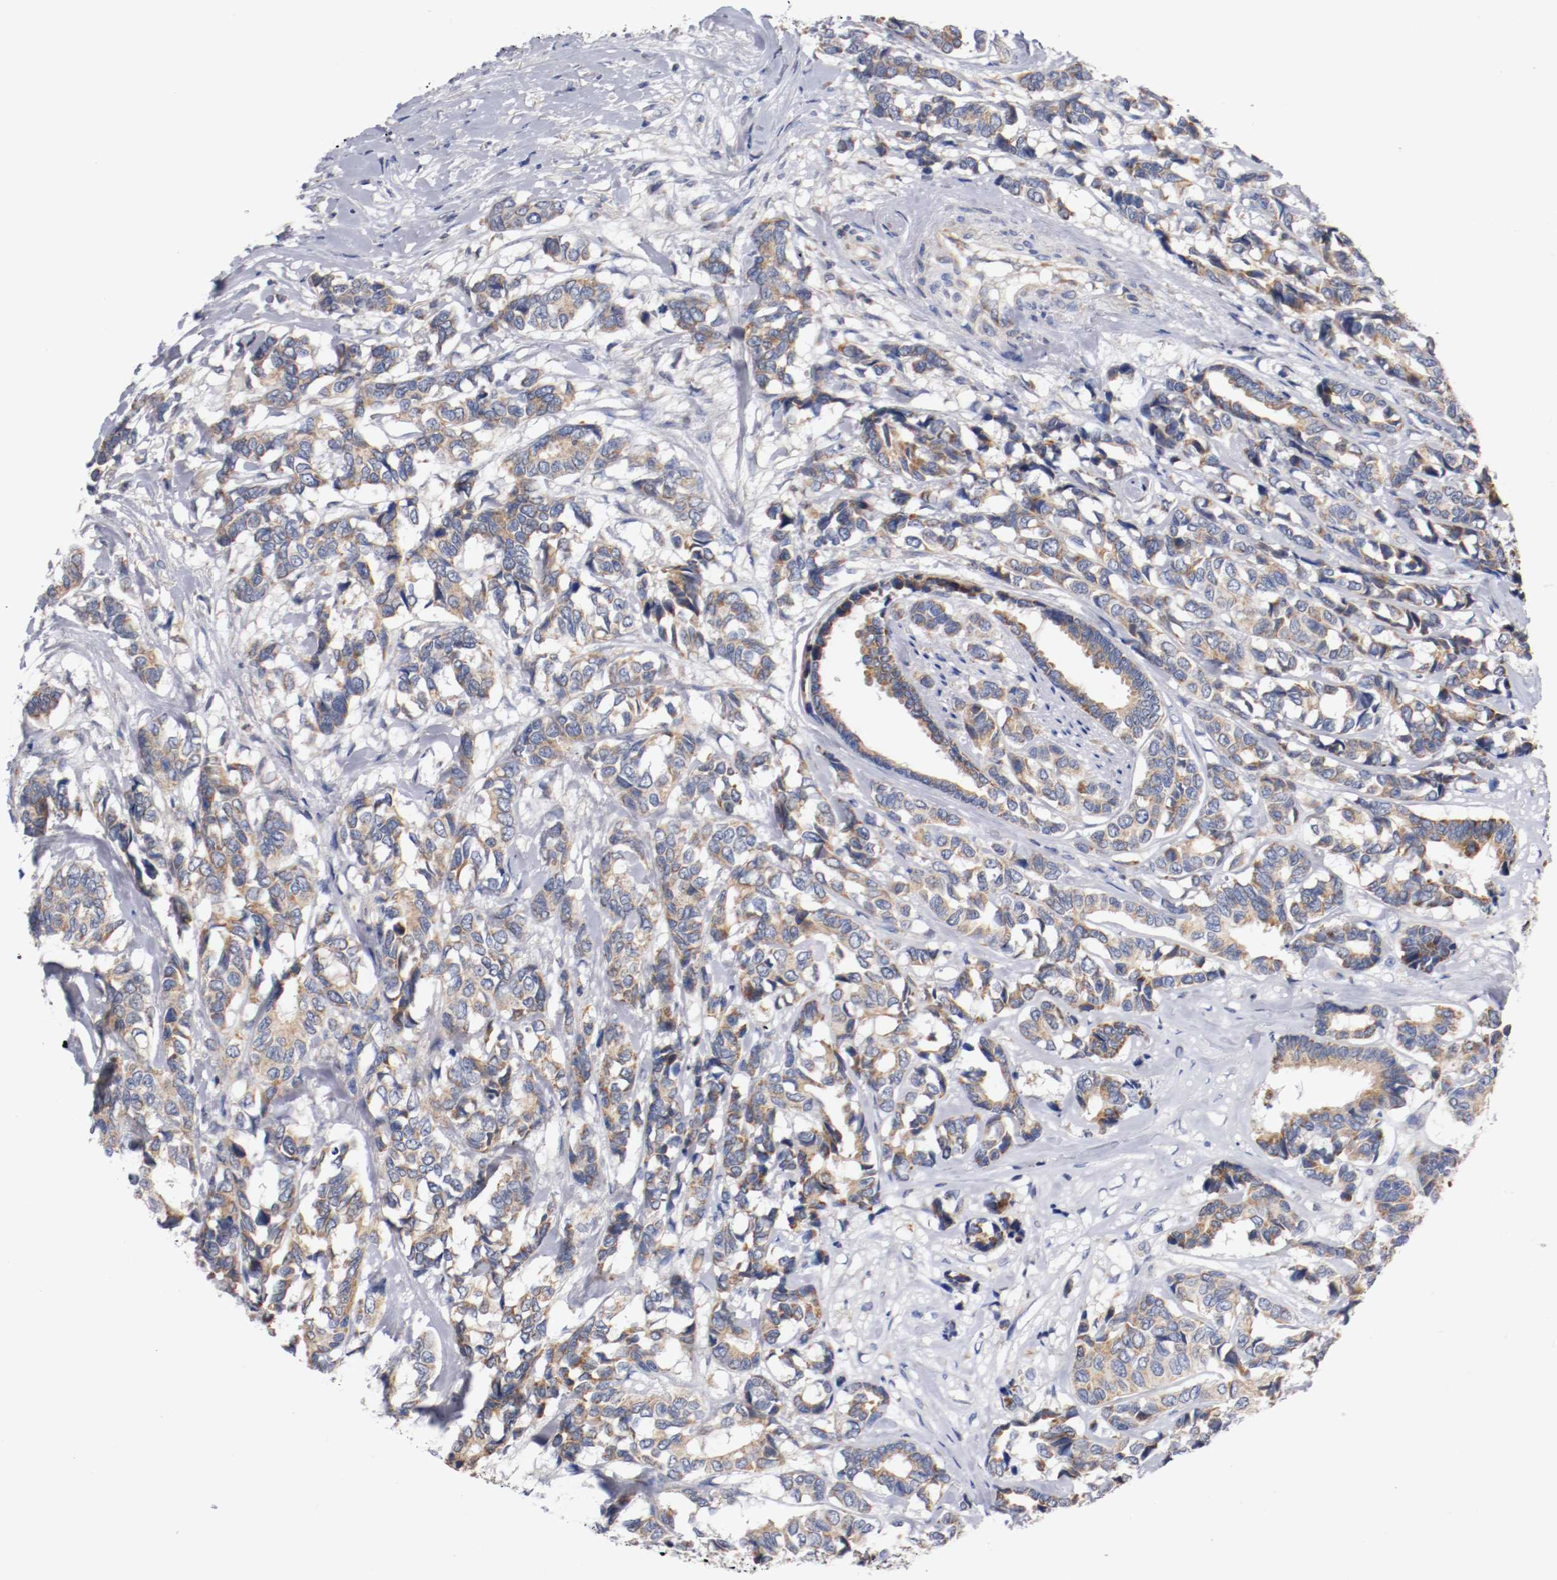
{"staining": {"intensity": "weak", "quantity": "25%-75%", "location": "cytoplasmic/membranous"}, "tissue": "breast cancer", "cell_type": "Tumor cells", "image_type": "cancer", "snomed": [{"axis": "morphology", "description": "Duct carcinoma"}, {"axis": "topography", "description": "Breast"}], "caption": "This photomicrograph displays IHC staining of breast cancer (infiltrating ductal carcinoma), with low weak cytoplasmic/membranous expression in approximately 25%-75% of tumor cells.", "gene": "PCSK6", "patient": {"sex": "female", "age": 87}}